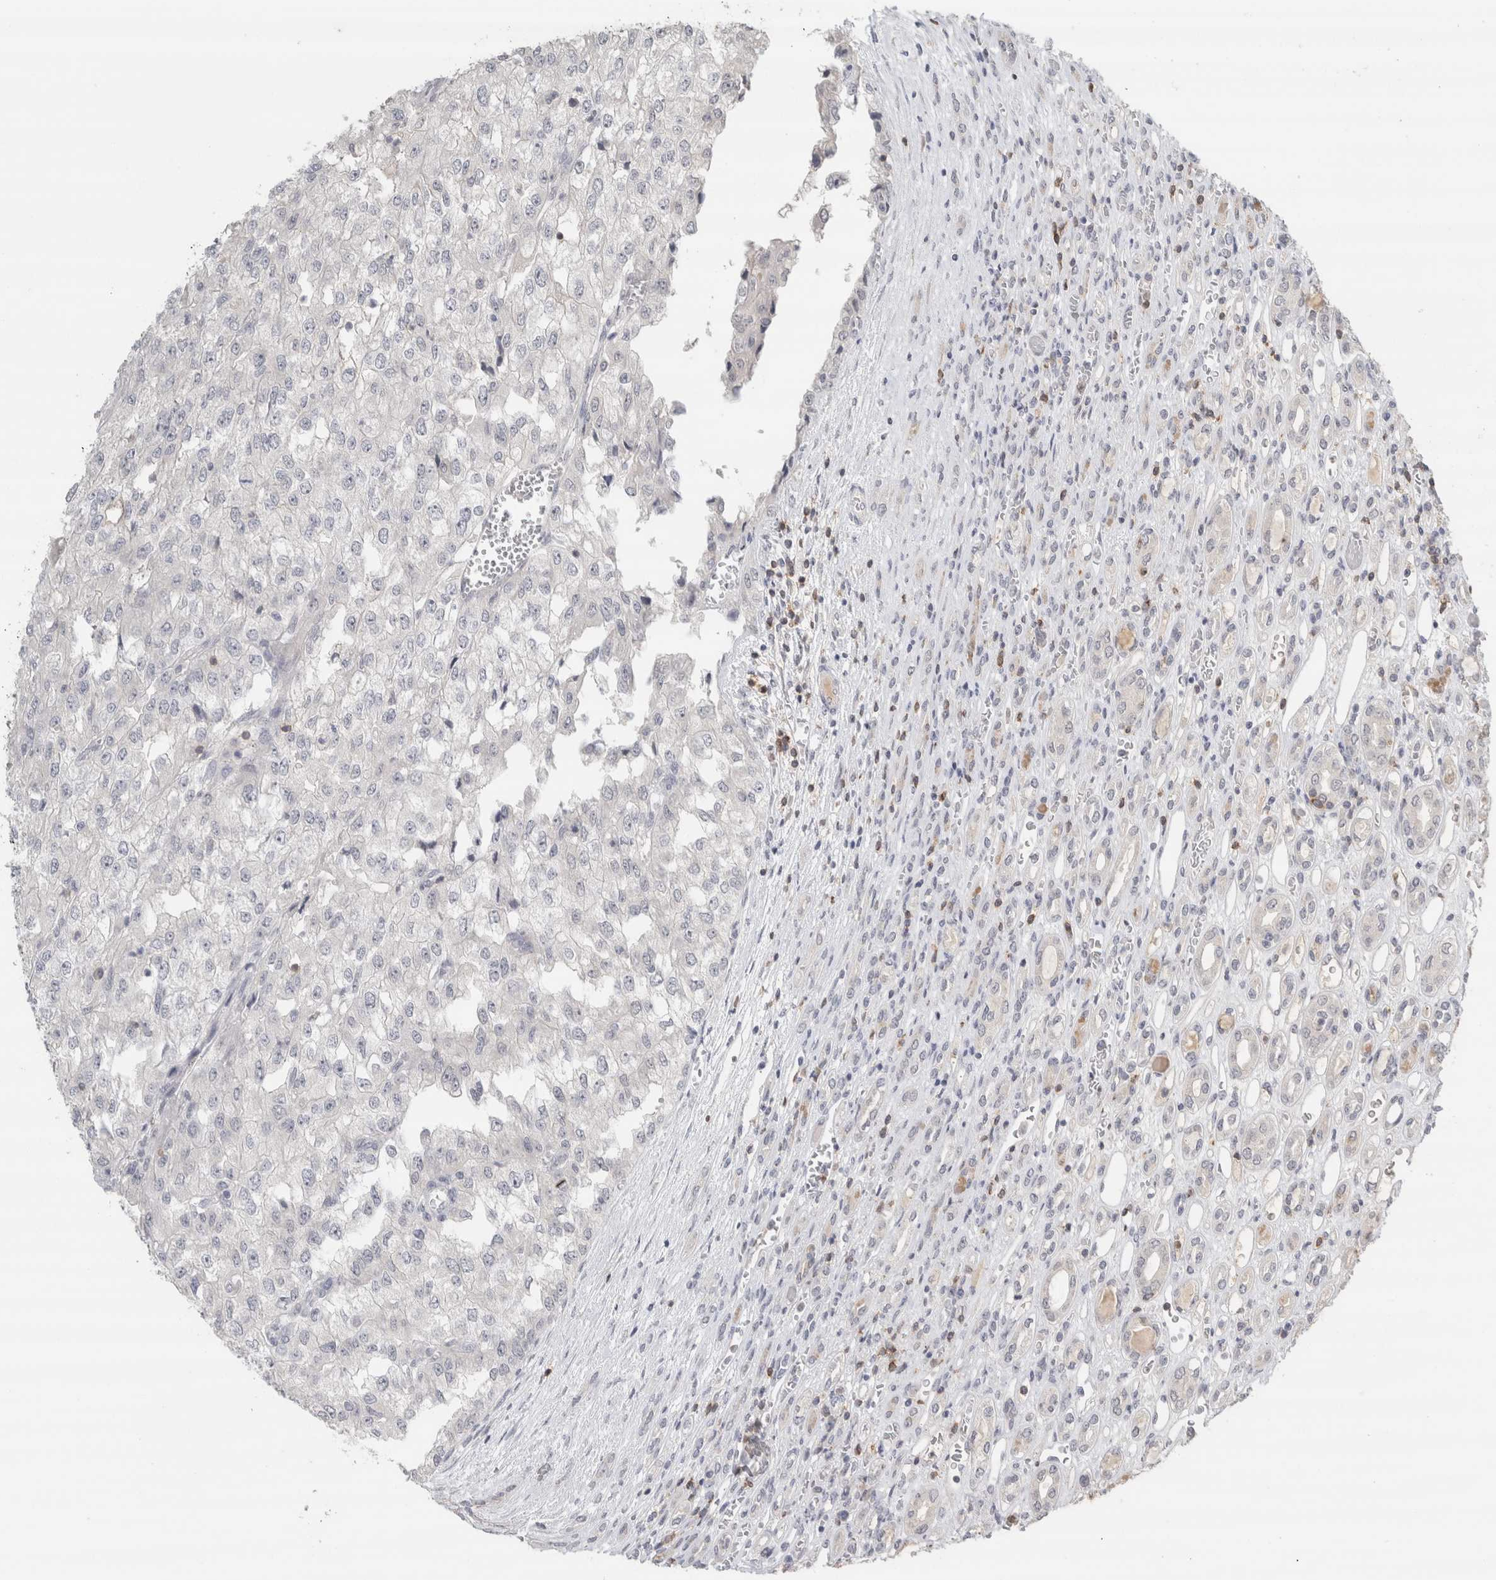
{"staining": {"intensity": "negative", "quantity": "none", "location": "none"}, "tissue": "renal cancer", "cell_type": "Tumor cells", "image_type": "cancer", "snomed": [{"axis": "morphology", "description": "Adenocarcinoma, NOS"}, {"axis": "topography", "description": "Kidney"}], "caption": "Renal cancer (adenocarcinoma) was stained to show a protein in brown. There is no significant positivity in tumor cells.", "gene": "TRAT1", "patient": {"sex": "female", "age": 54}}